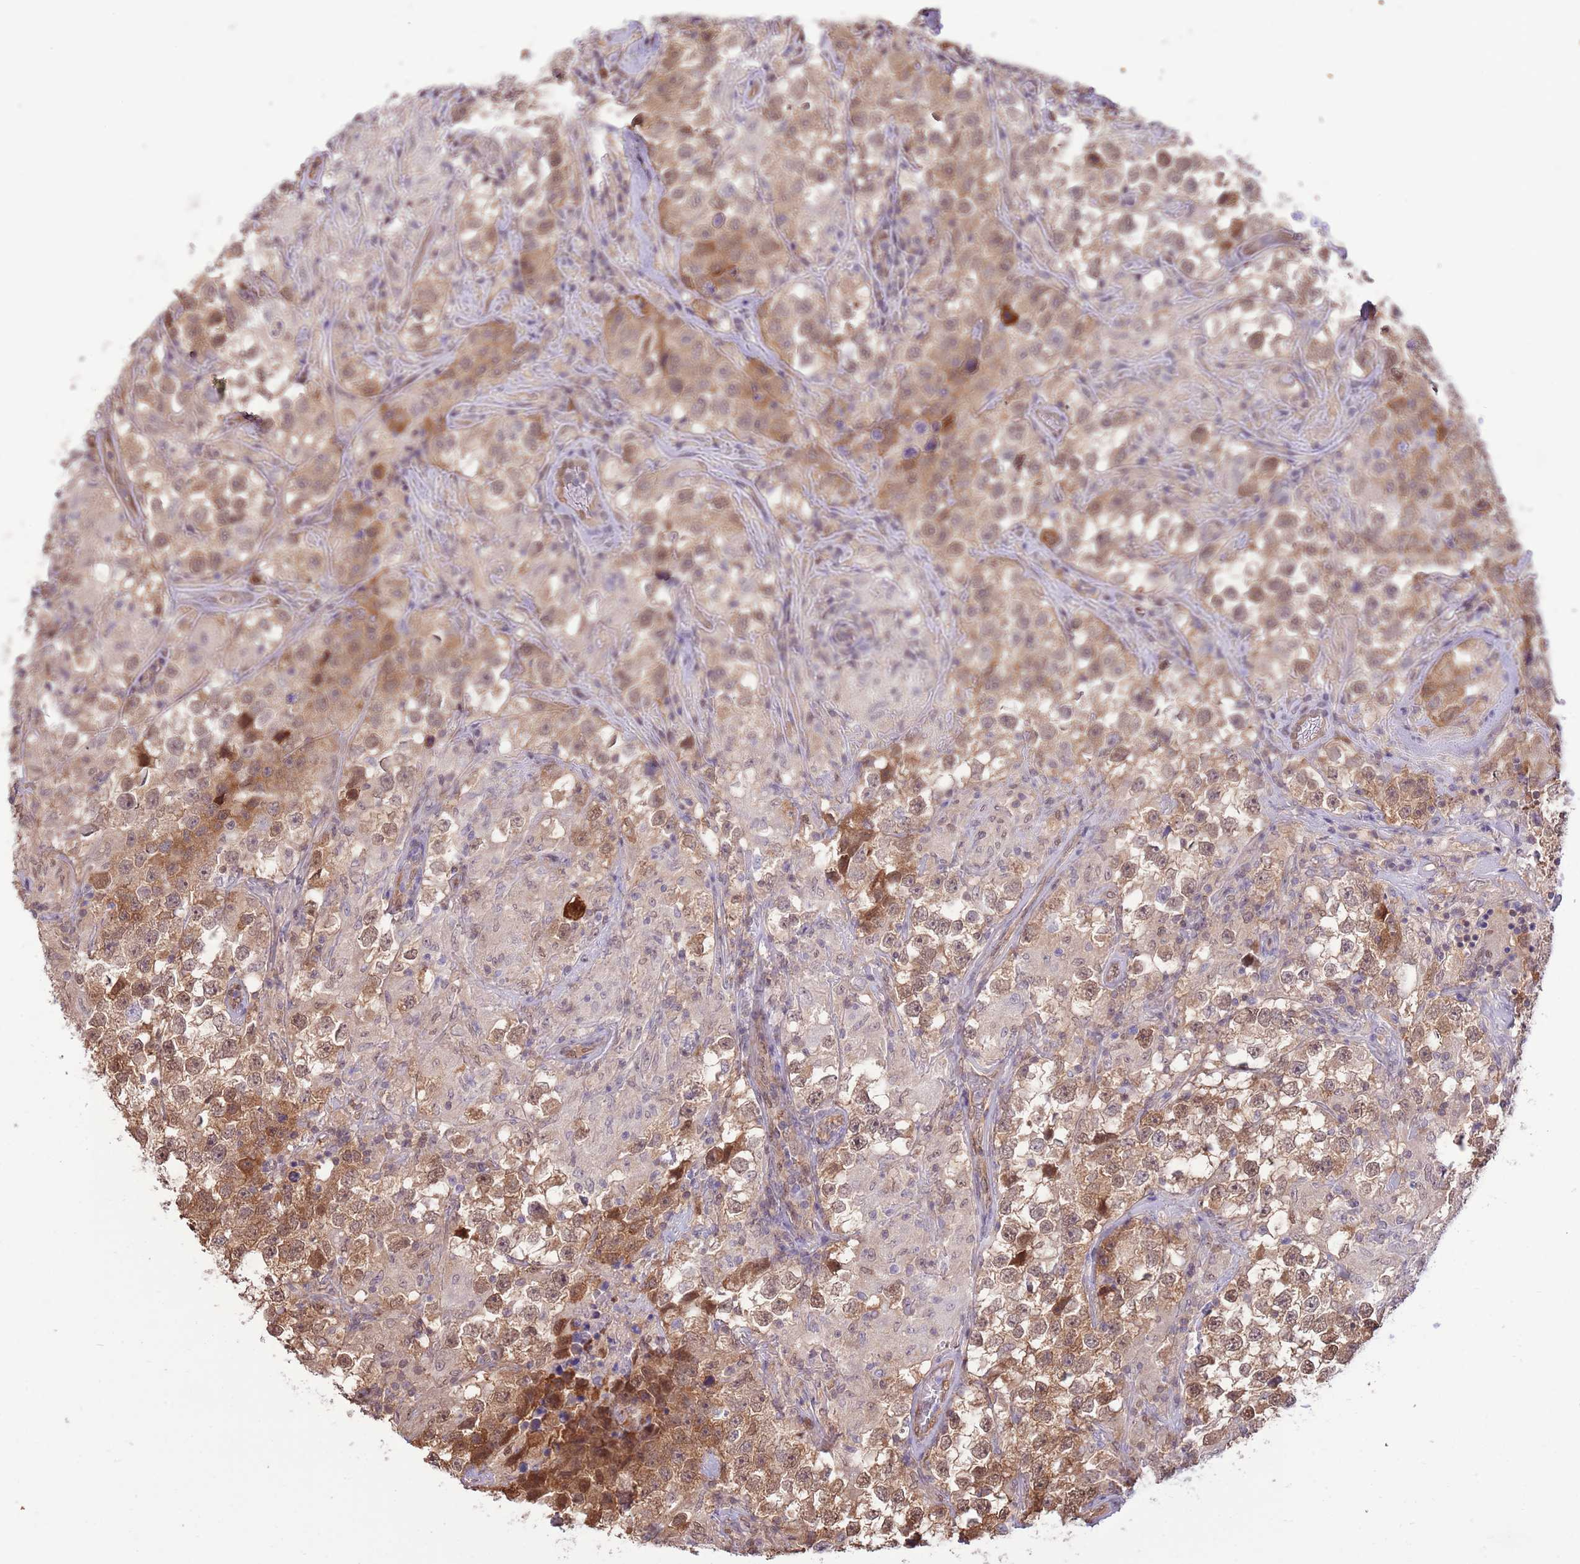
{"staining": {"intensity": "moderate", "quantity": ">75%", "location": "nuclear"}, "tissue": "testis cancer", "cell_type": "Tumor cells", "image_type": "cancer", "snomed": [{"axis": "morphology", "description": "Seminoma, NOS"}, {"axis": "topography", "description": "Testis"}], "caption": "Human testis cancer stained with a brown dye demonstrates moderate nuclear positive positivity in approximately >75% of tumor cells.", "gene": "NSFL1C", "patient": {"sex": "male", "age": 46}}